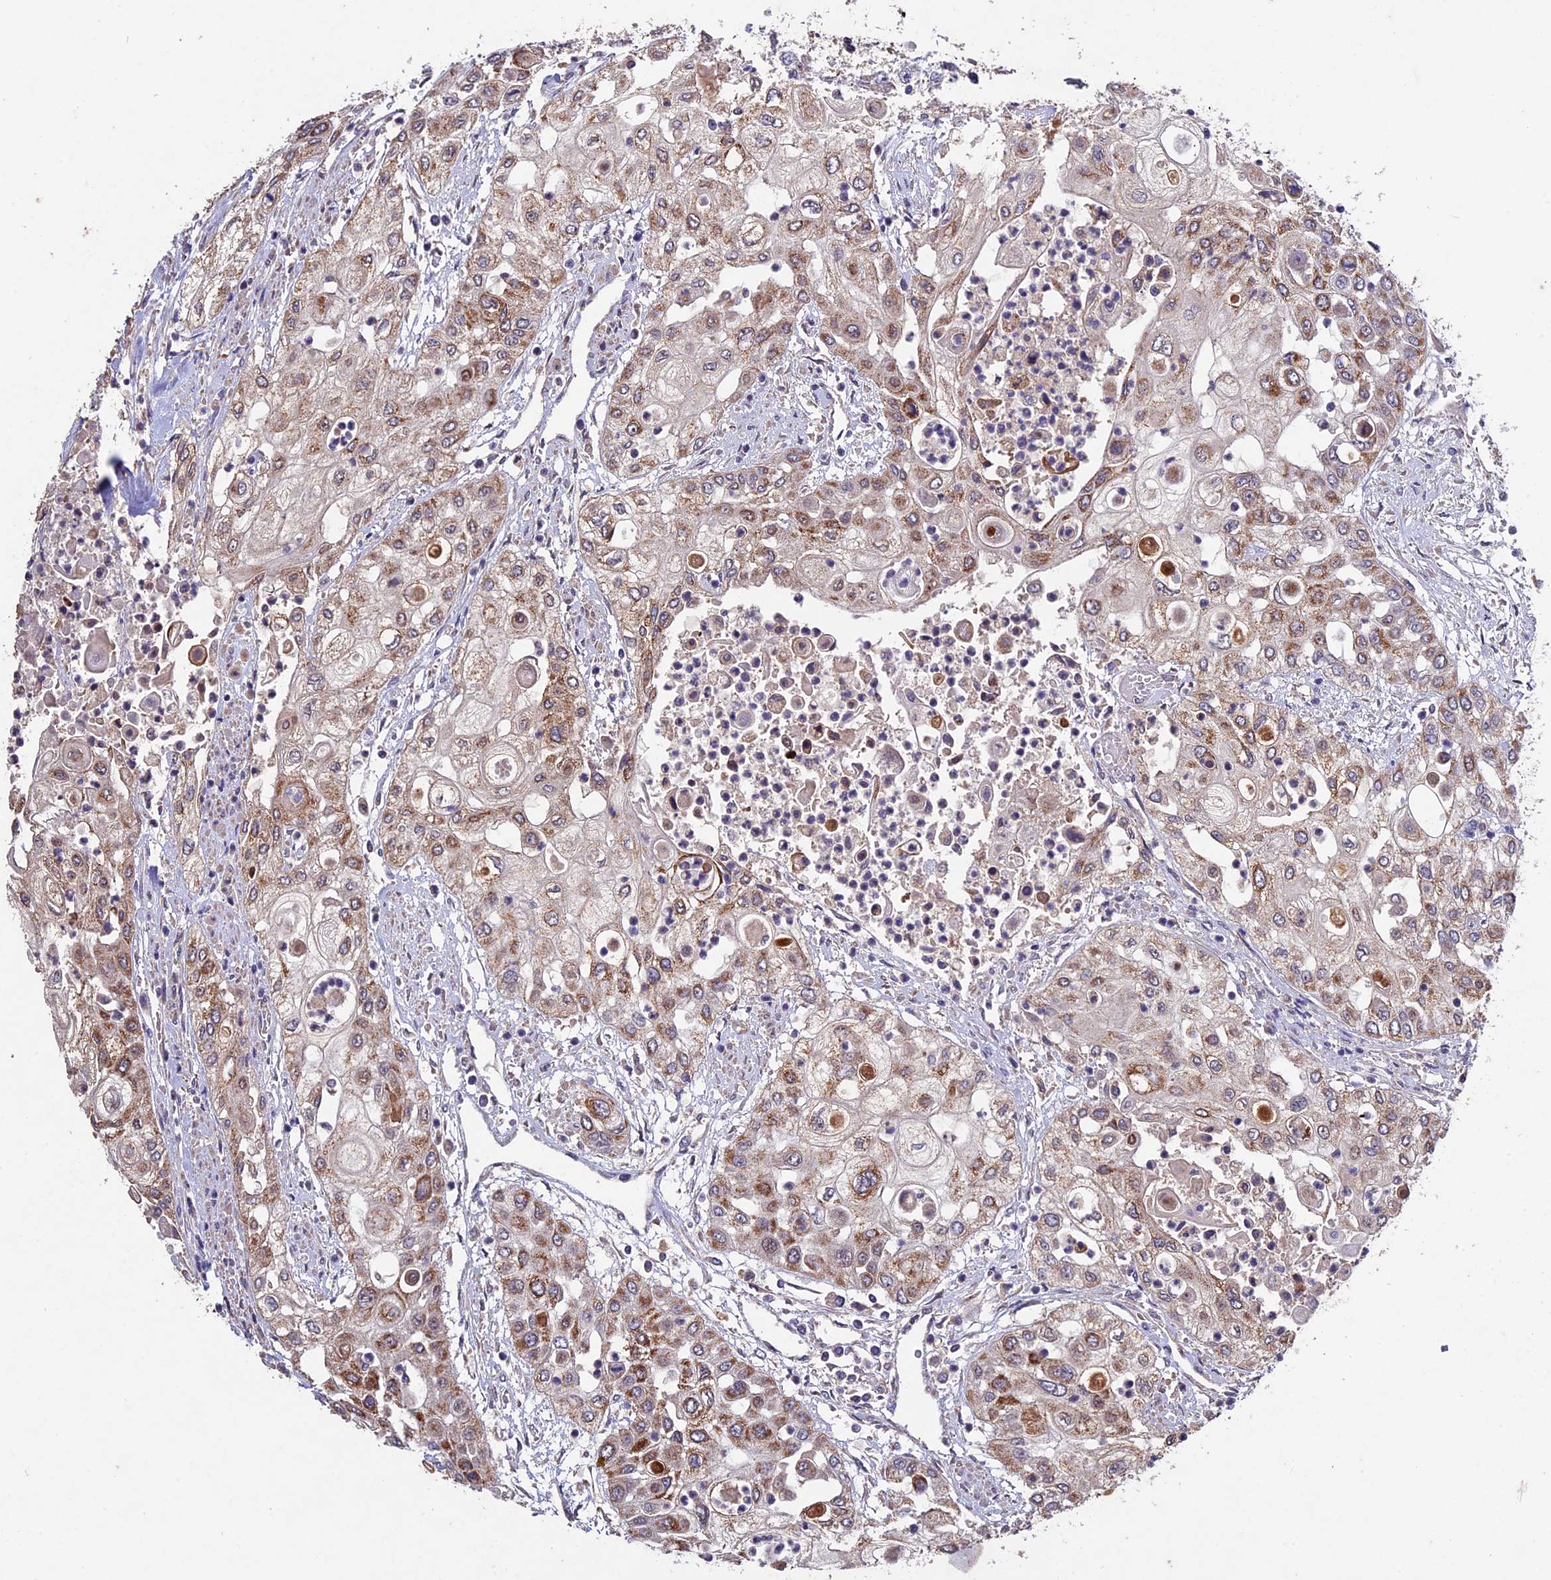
{"staining": {"intensity": "moderate", "quantity": "25%-75%", "location": "cytoplasmic/membranous"}, "tissue": "urothelial cancer", "cell_type": "Tumor cells", "image_type": "cancer", "snomed": [{"axis": "morphology", "description": "Urothelial carcinoma, High grade"}, {"axis": "topography", "description": "Urinary bladder"}], "caption": "Protein staining by immunohistochemistry (IHC) displays moderate cytoplasmic/membranous positivity in approximately 25%-75% of tumor cells in urothelial cancer.", "gene": "RNF17", "patient": {"sex": "female", "age": 79}}